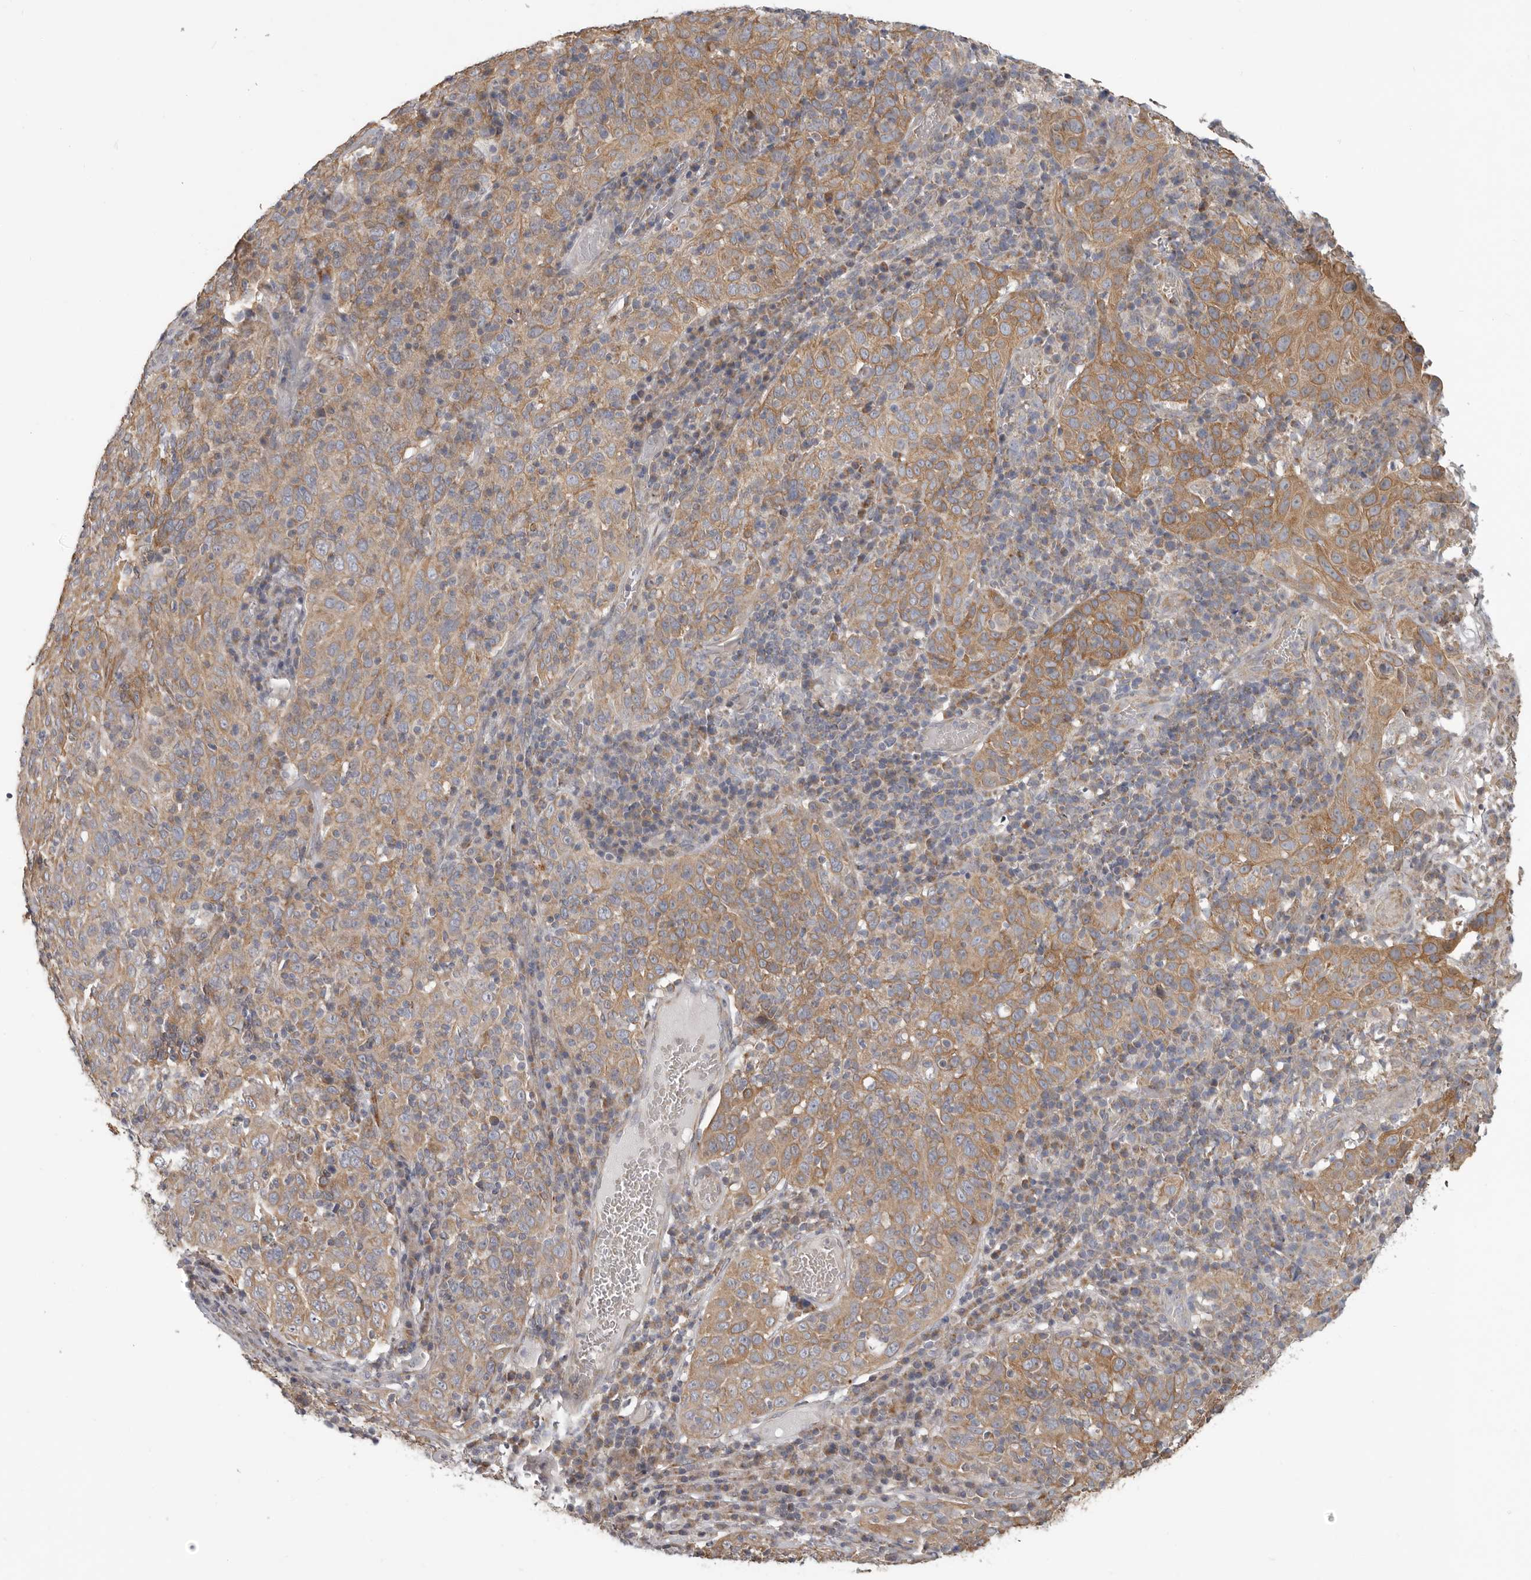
{"staining": {"intensity": "moderate", "quantity": ">75%", "location": "cytoplasmic/membranous"}, "tissue": "cervical cancer", "cell_type": "Tumor cells", "image_type": "cancer", "snomed": [{"axis": "morphology", "description": "Squamous cell carcinoma, NOS"}, {"axis": "topography", "description": "Cervix"}], "caption": "The photomicrograph exhibits a brown stain indicating the presence of a protein in the cytoplasmic/membranous of tumor cells in squamous cell carcinoma (cervical). The protein of interest is shown in brown color, while the nuclei are stained blue.", "gene": "UNK", "patient": {"sex": "female", "age": 46}}